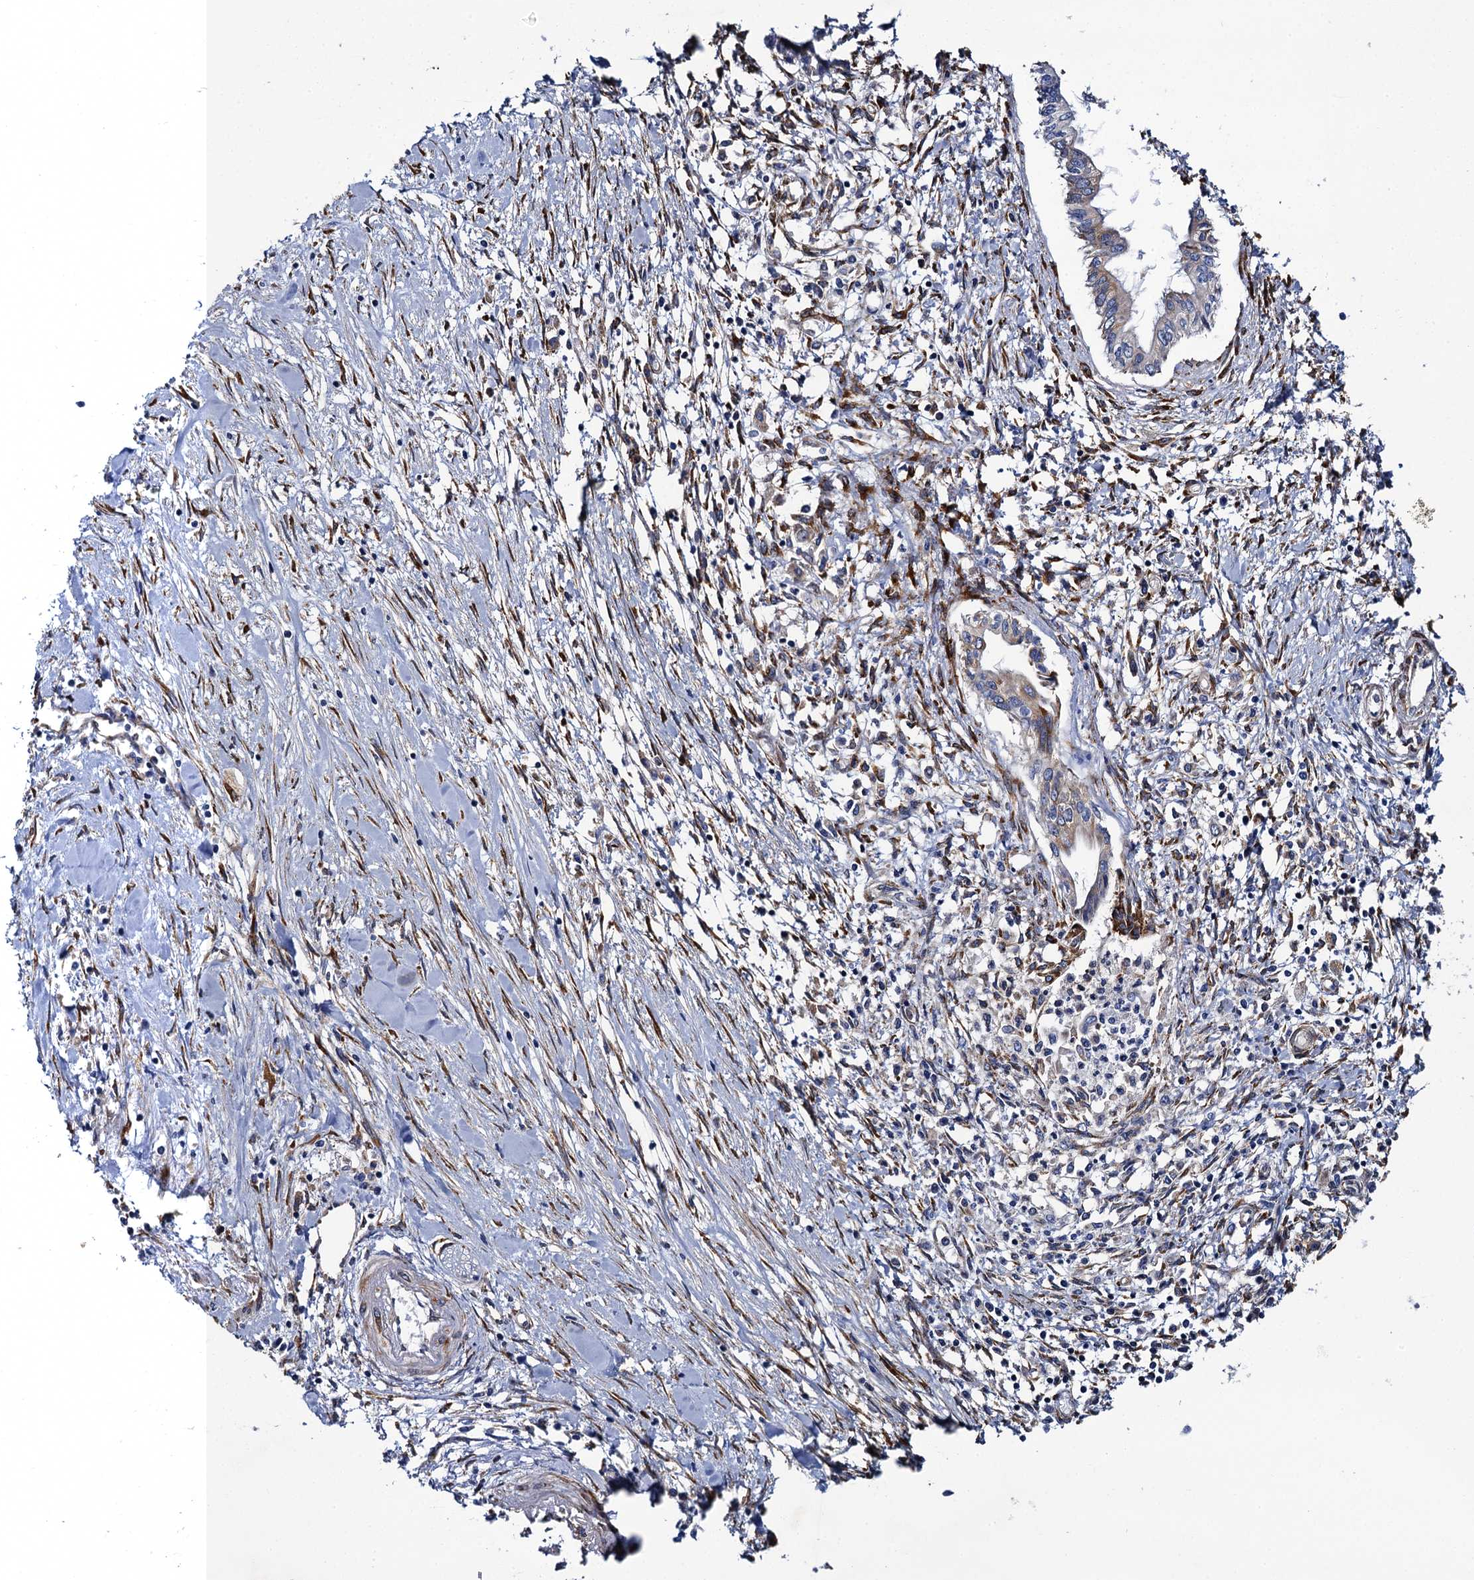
{"staining": {"intensity": "weak", "quantity": "<25%", "location": "cytoplasmic/membranous"}, "tissue": "pancreatic cancer", "cell_type": "Tumor cells", "image_type": "cancer", "snomed": [{"axis": "morphology", "description": "Normal tissue, NOS"}, {"axis": "morphology", "description": "Adenocarcinoma, NOS"}, {"axis": "topography", "description": "Pancreas"}], "caption": "Image shows no protein staining in tumor cells of pancreatic adenocarcinoma tissue.", "gene": "POGLUT3", "patient": {"sex": "female", "age": 64}}